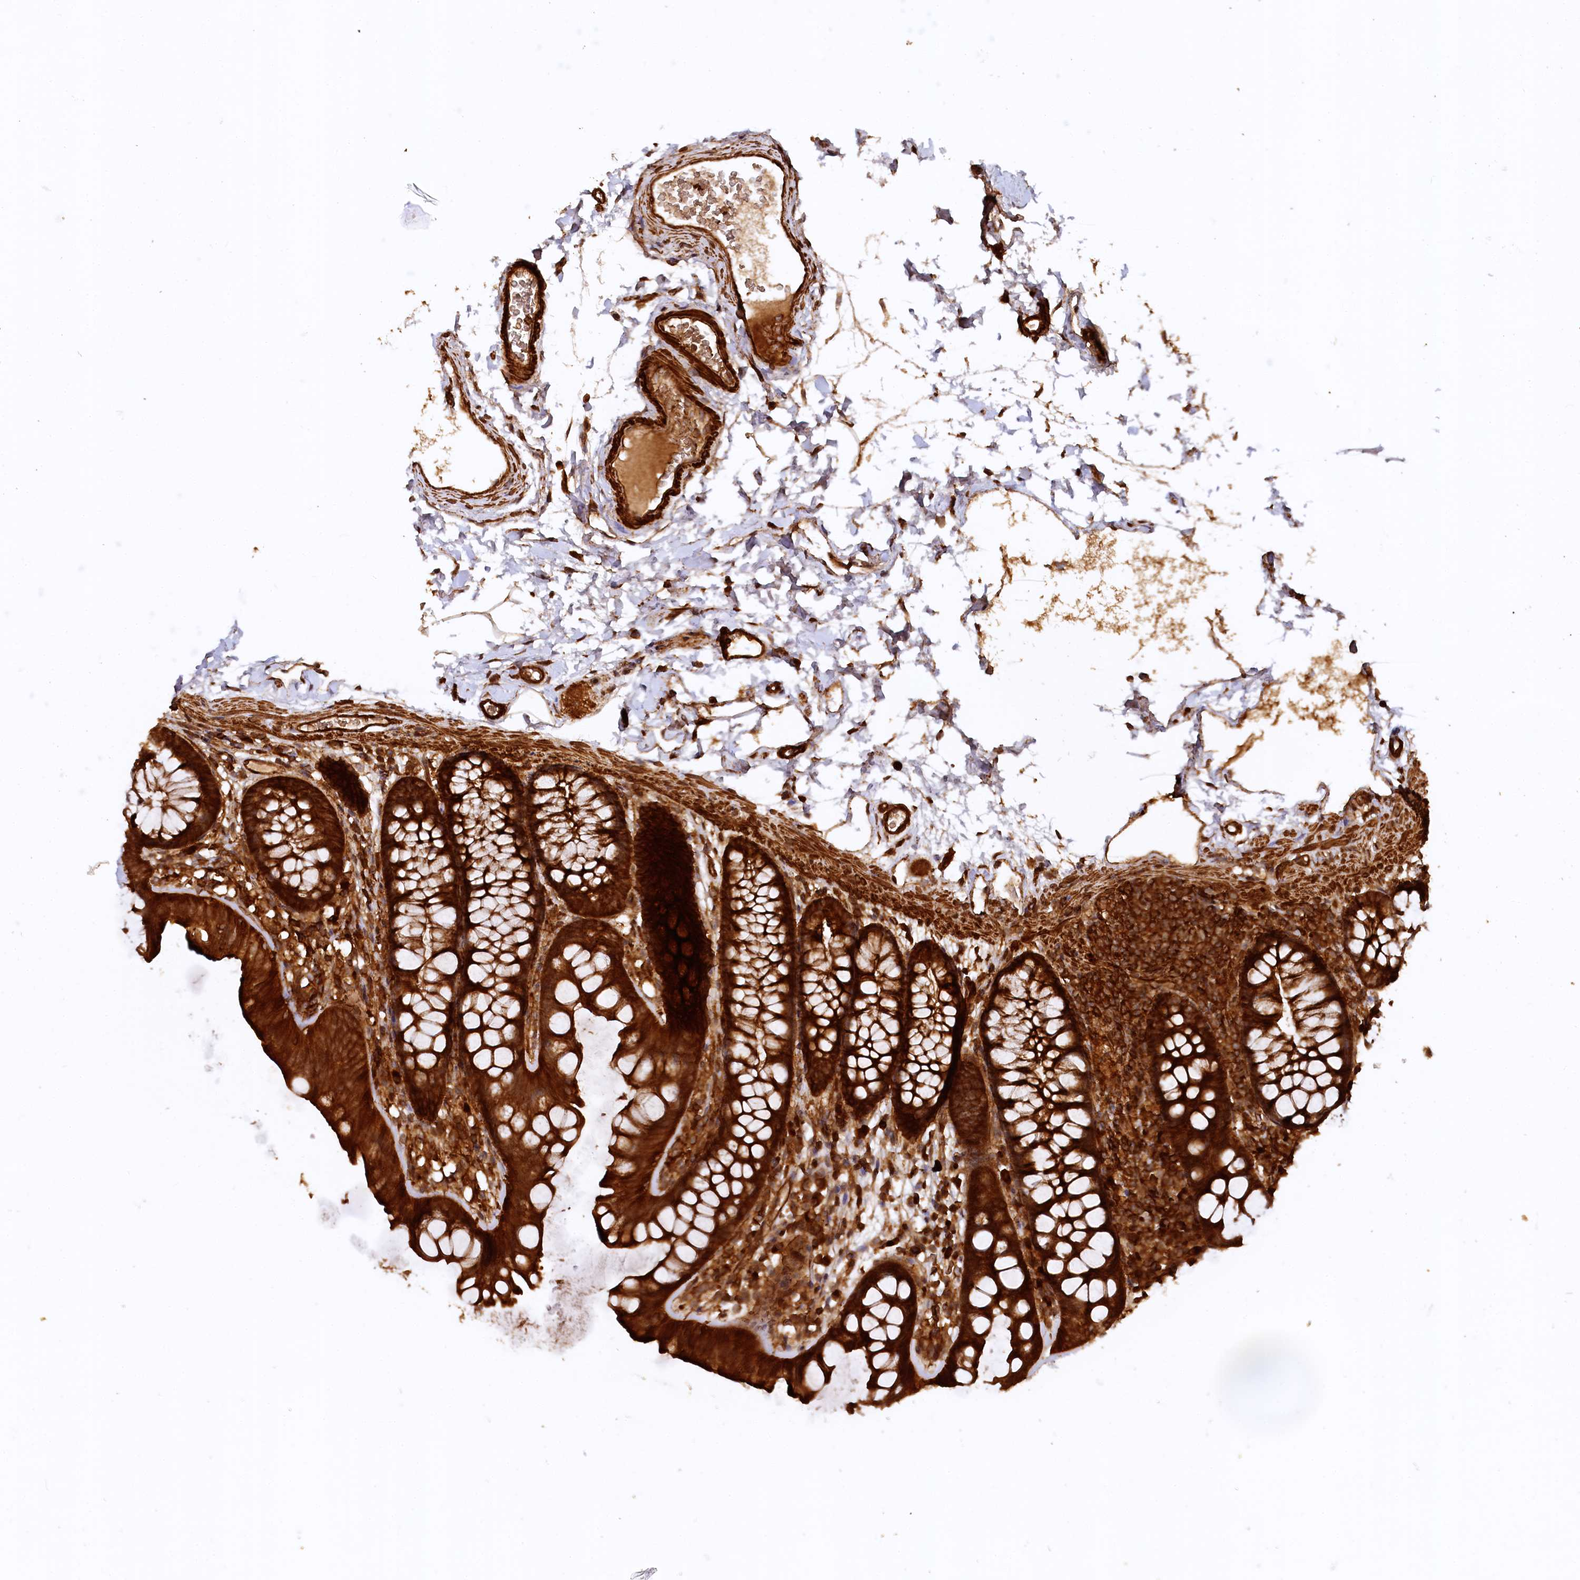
{"staining": {"intensity": "strong", "quantity": ">75%", "location": "cytoplasmic/membranous"}, "tissue": "colon", "cell_type": "Endothelial cells", "image_type": "normal", "snomed": [{"axis": "morphology", "description": "Normal tissue, NOS"}, {"axis": "topography", "description": "Colon"}], "caption": "Approximately >75% of endothelial cells in benign human colon reveal strong cytoplasmic/membranous protein expression as visualized by brown immunohistochemical staining.", "gene": "STUB1", "patient": {"sex": "female", "age": 62}}